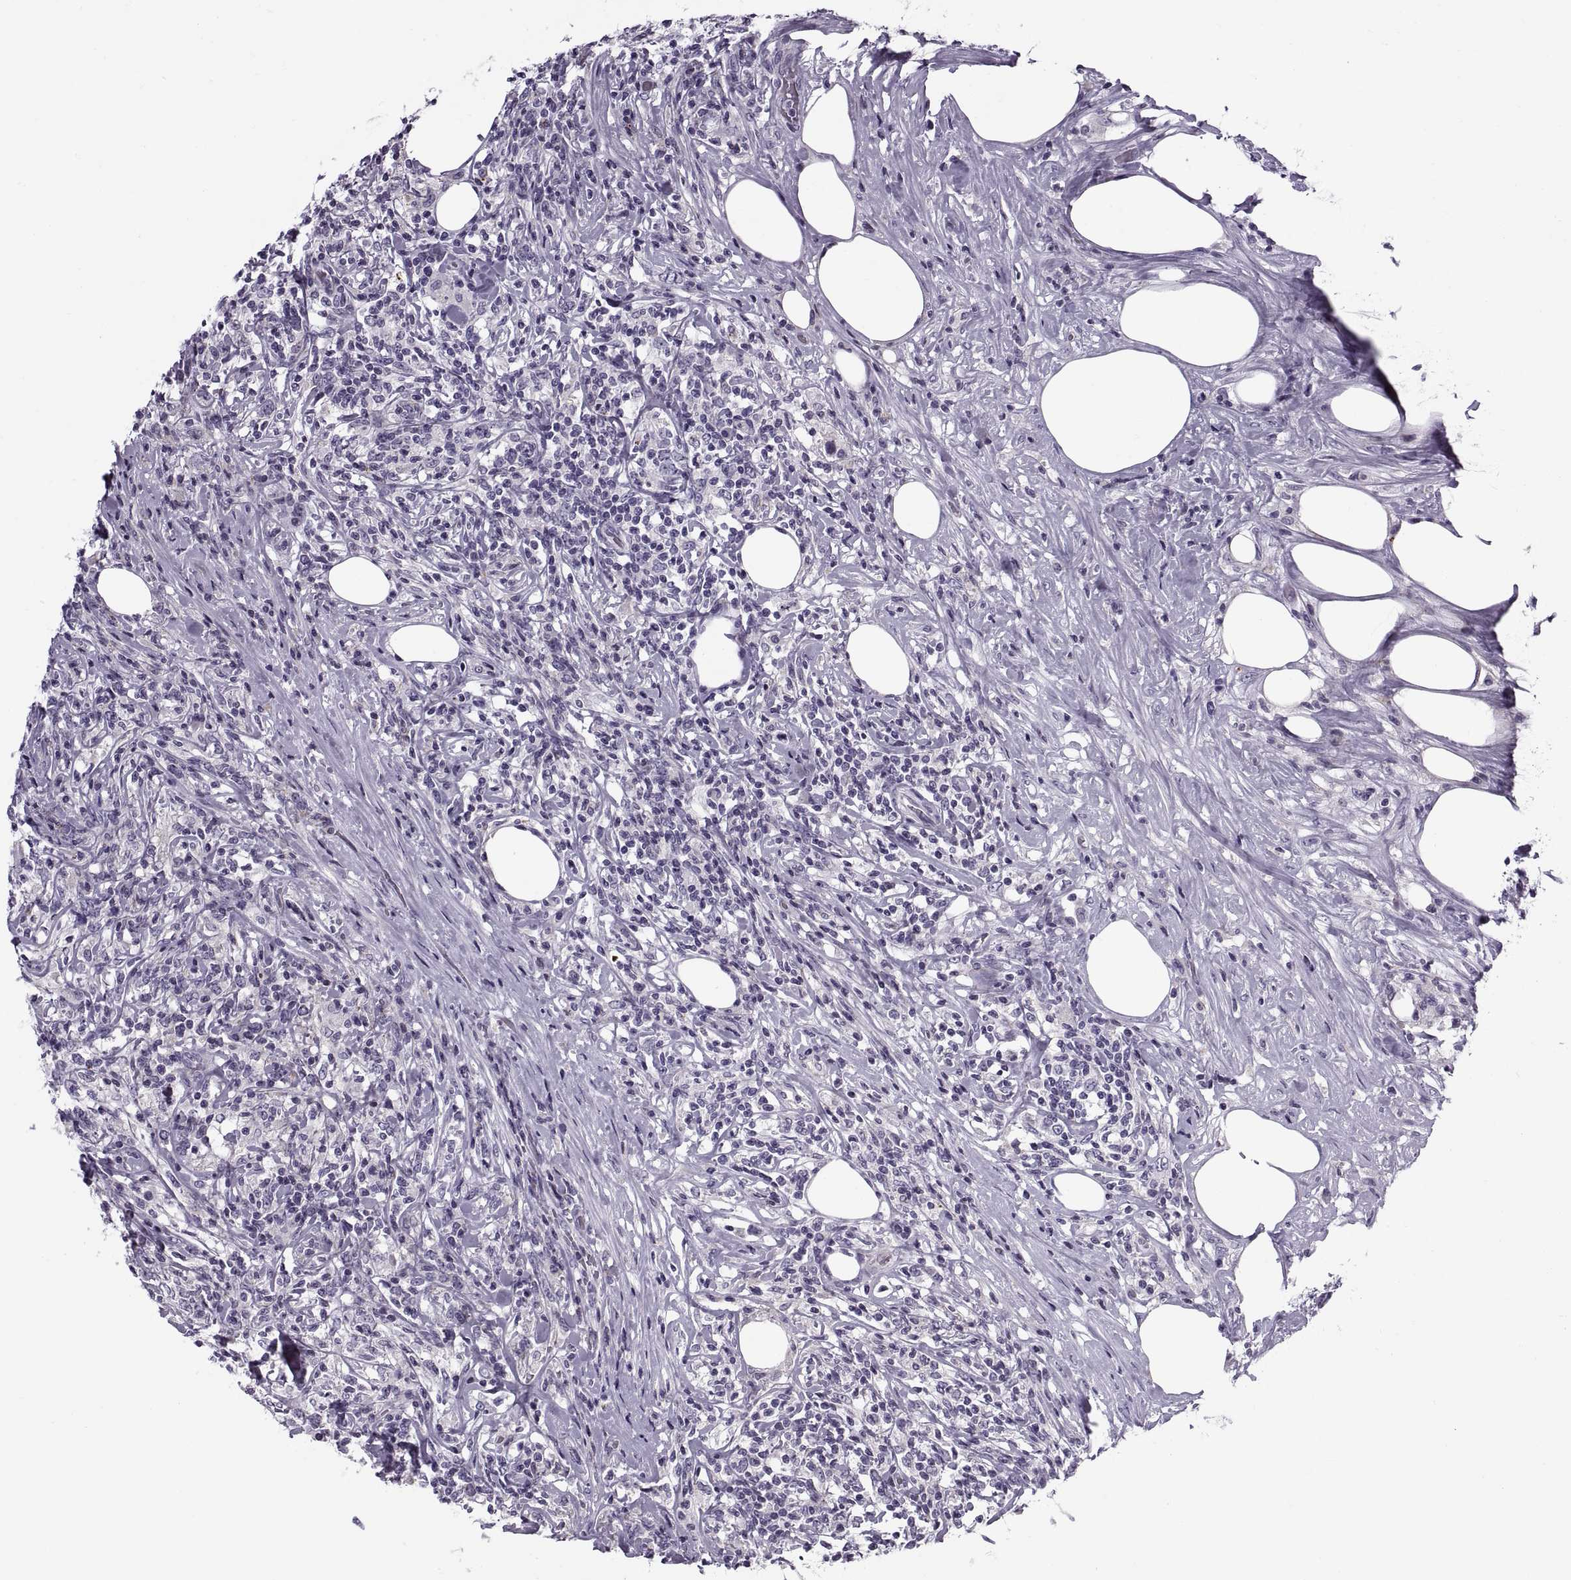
{"staining": {"intensity": "negative", "quantity": "none", "location": "none"}, "tissue": "lymphoma", "cell_type": "Tumor cells", "image_type": "cancer", "snomed": [{"axis": "morphology", "description": "Malignant lymphoma, non-Hodgkin's type, High grade"}, {"axis": "topography", "description": "Lymph node"}], "caption": "An IHC micrograph of lymphoma is shown. There is no staining in tumor cells of lymphoma. Nuclei are stained in blue.", "gene": "CALCR", "patient": {"sex": "female", "age": 84}}